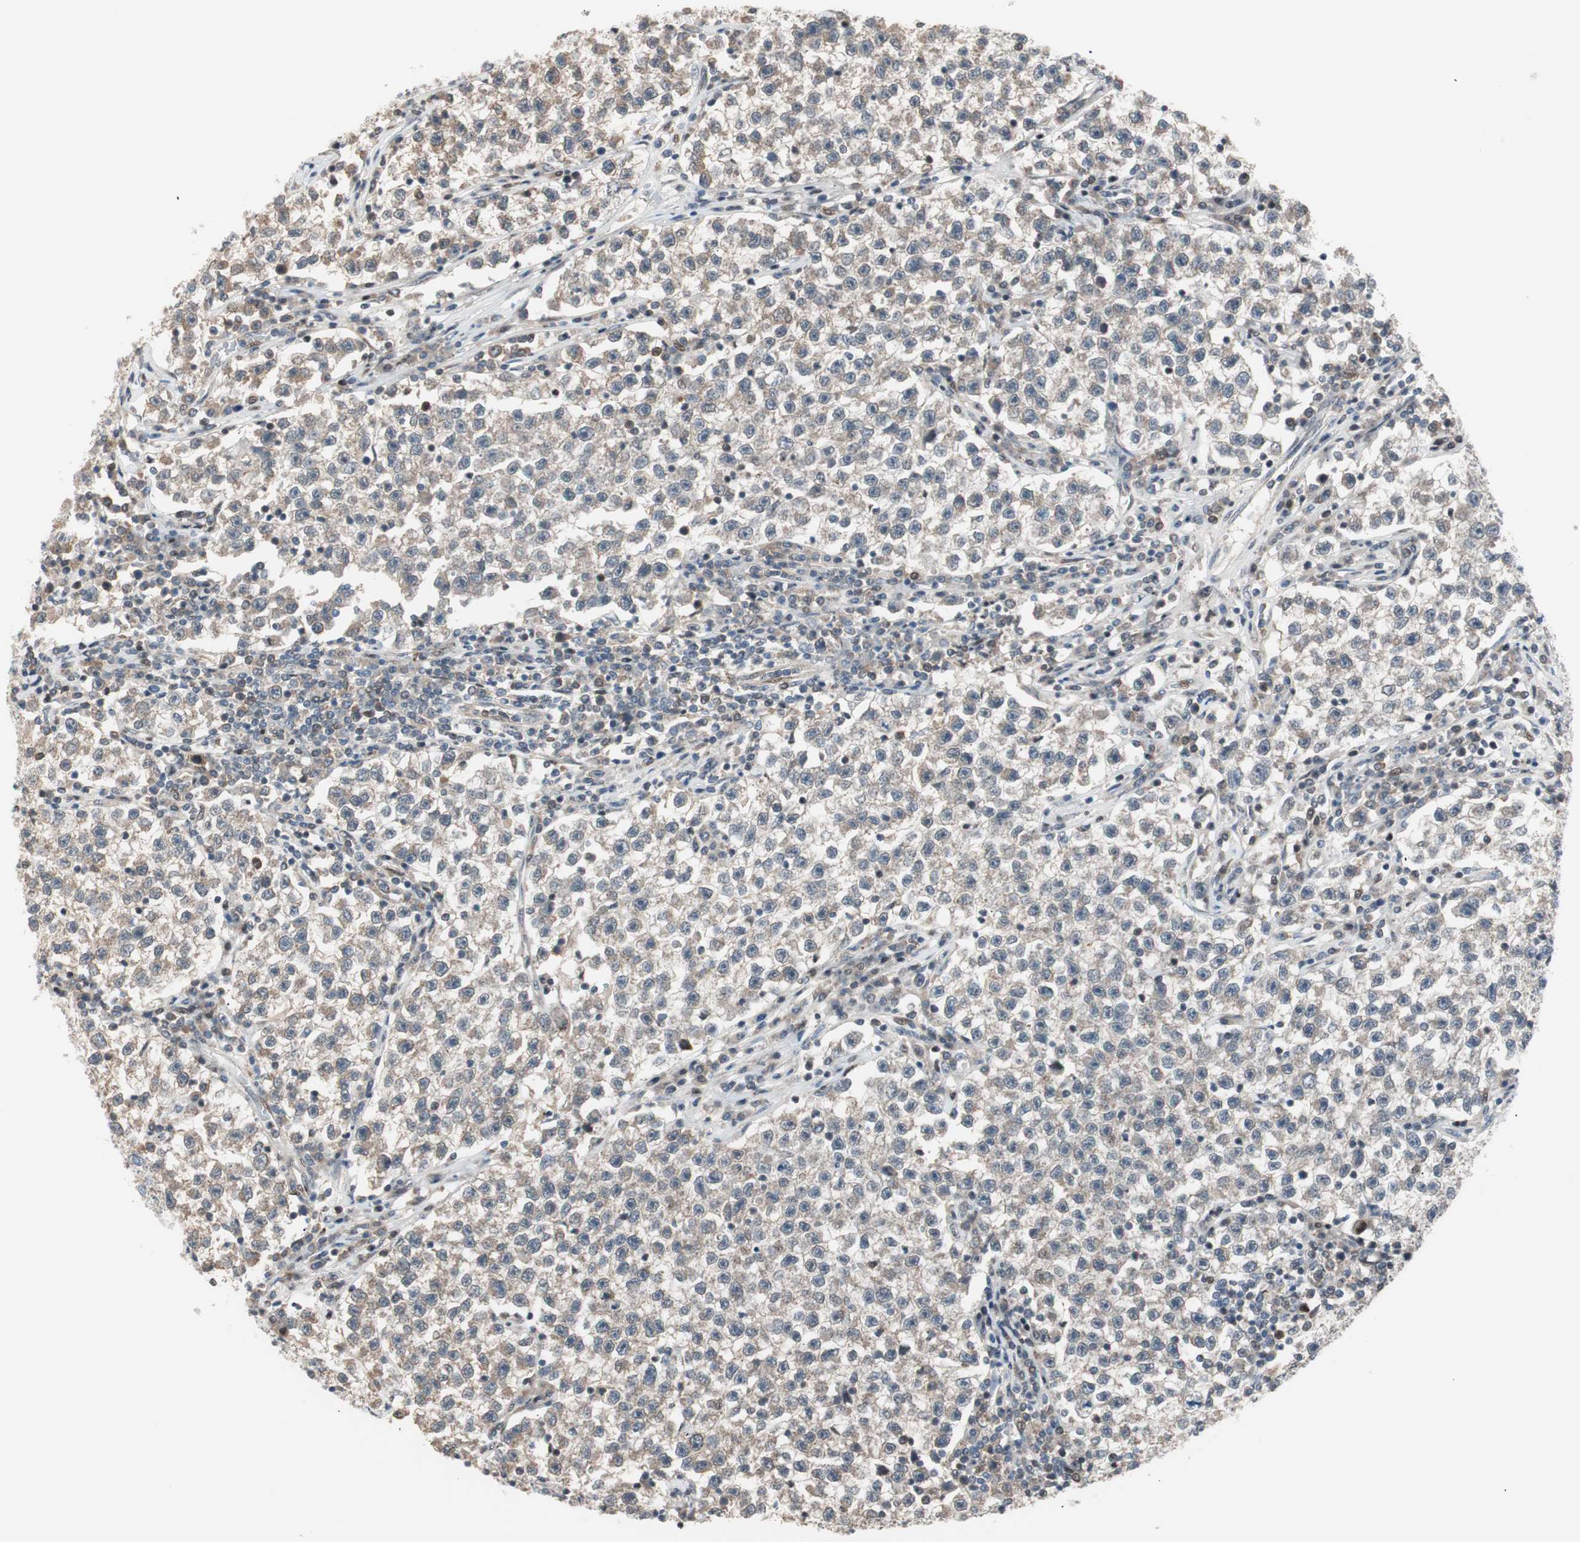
{"staining": {"intensity": "weak", "quantity": "25%-75%", "location": "cytoplasmic/membranous"}, "tissue": "testis cancer", "cell_type": "Tumor cells", "image_type": "cancer", "snomed": [{"axis": "morphology", "description": "Seminoma, NOS"}, {"axis": "topography", "description": "Testis"}], "caption": "IHC image of neoplastic tissue: seminoma (testis) stained using immunohistochemistry displays low levels of weak protein expression localized specifically in the cytoplasmic/membranous of tumor cells, appearing as a cytoplasmic/membranous brown color.", "gene": "POLH", "patient": {"sex": "male", "age": 22}}